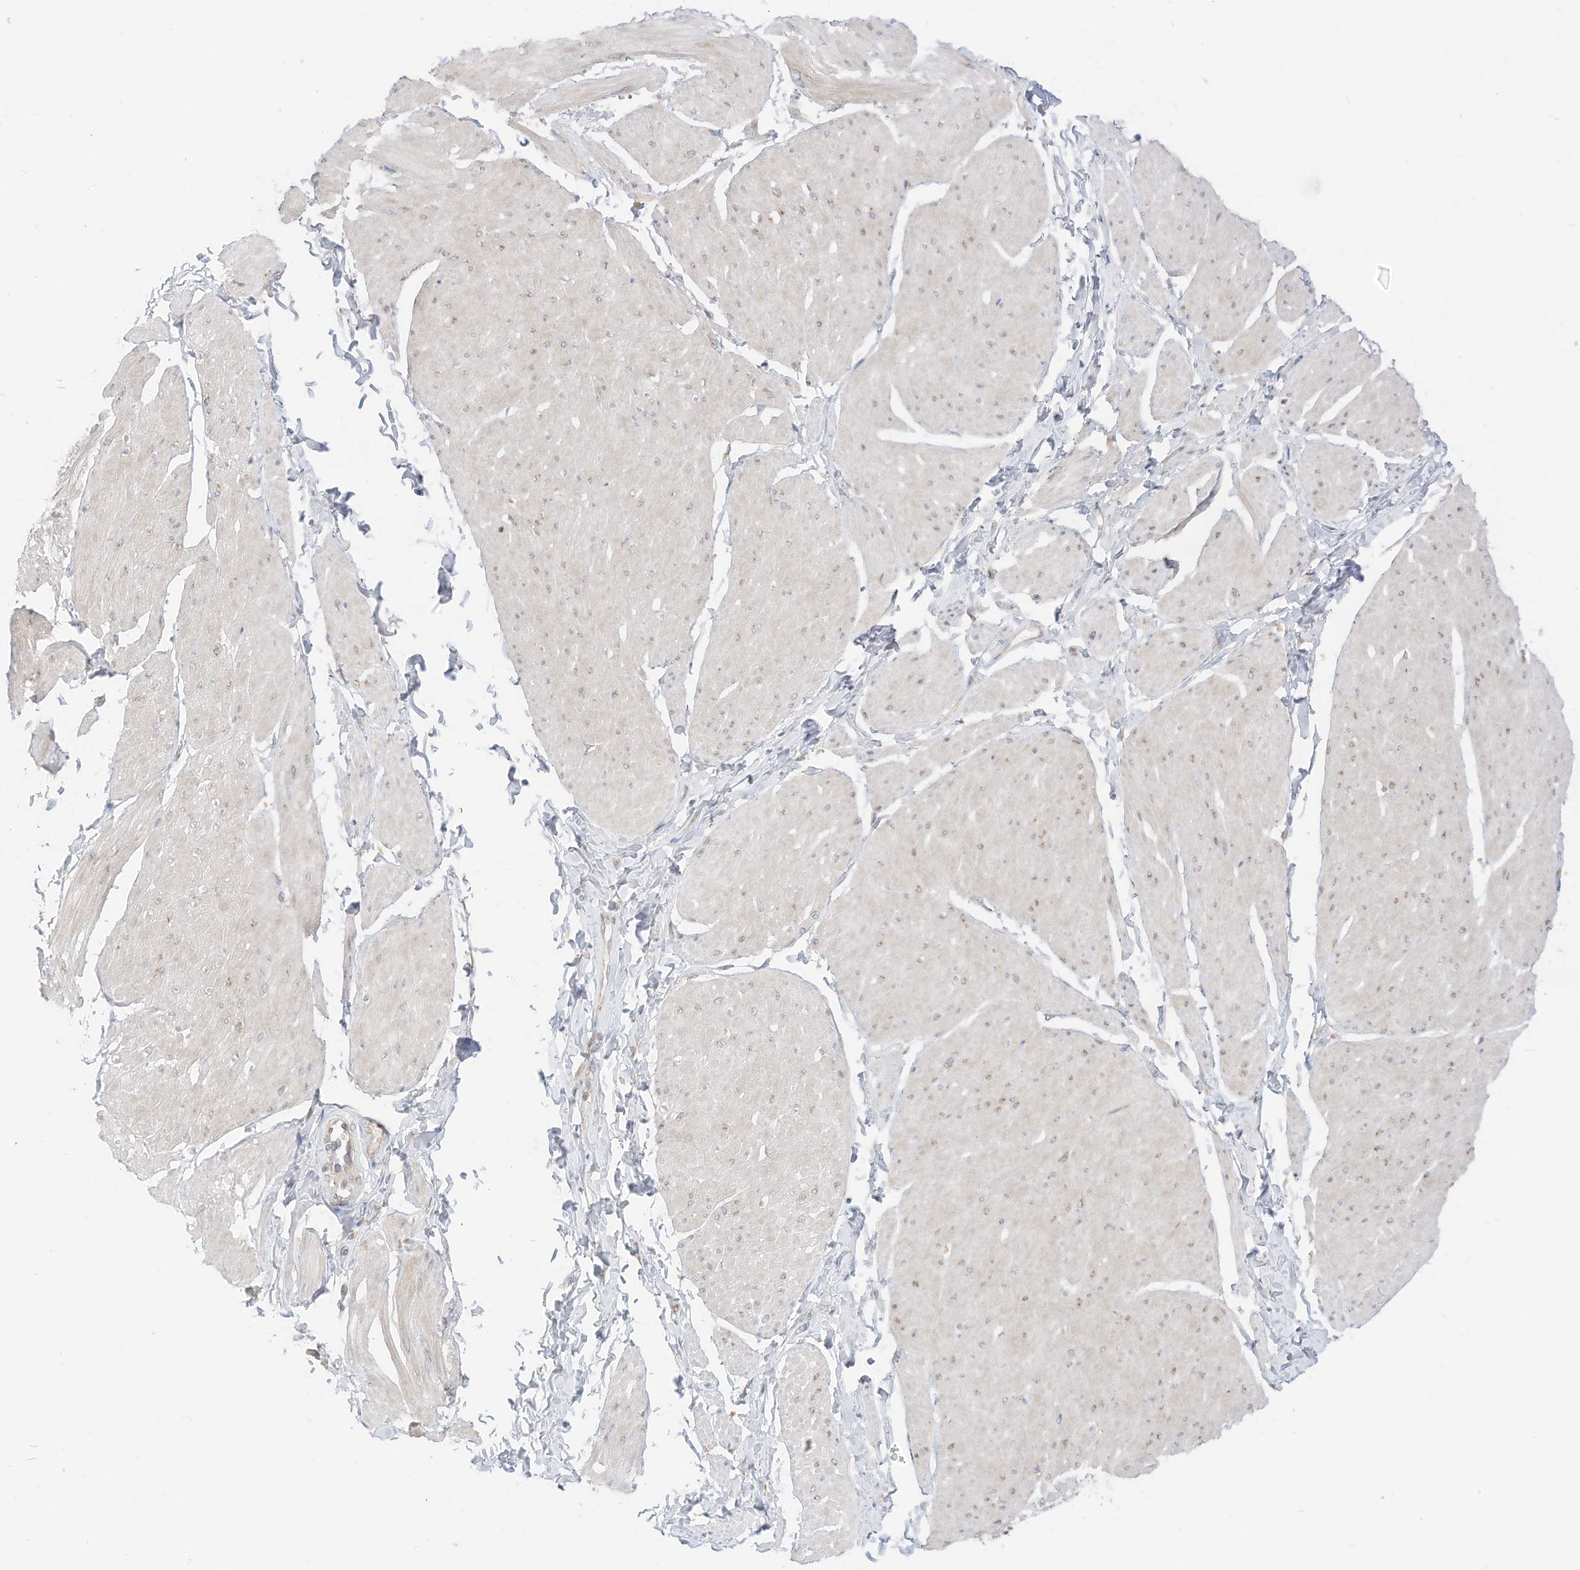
{"staining": {"intensity": "negative", "quantity": "none", "location": "none"}, "tissue": "smooth muscle", "cell_type": "Smooth muscle cells", "image_type": "normal", "snomed": [{"axis": "morphology", "description": "Urothelial carcinoma, High grade"}, {"axis": "topography", "description": "Urinary bladder"}], "caption": "DAB (3,3'-diaminobenzidine) immunohistochemical staining of normal human smooth muscle demonstrates no significant staining in smooth muscle cells. (DAB (3,3'-diaminobenzidine) IHC, high magnification).", "gene": "STT3A", "patient": {"sex": "male", "age": 46}}